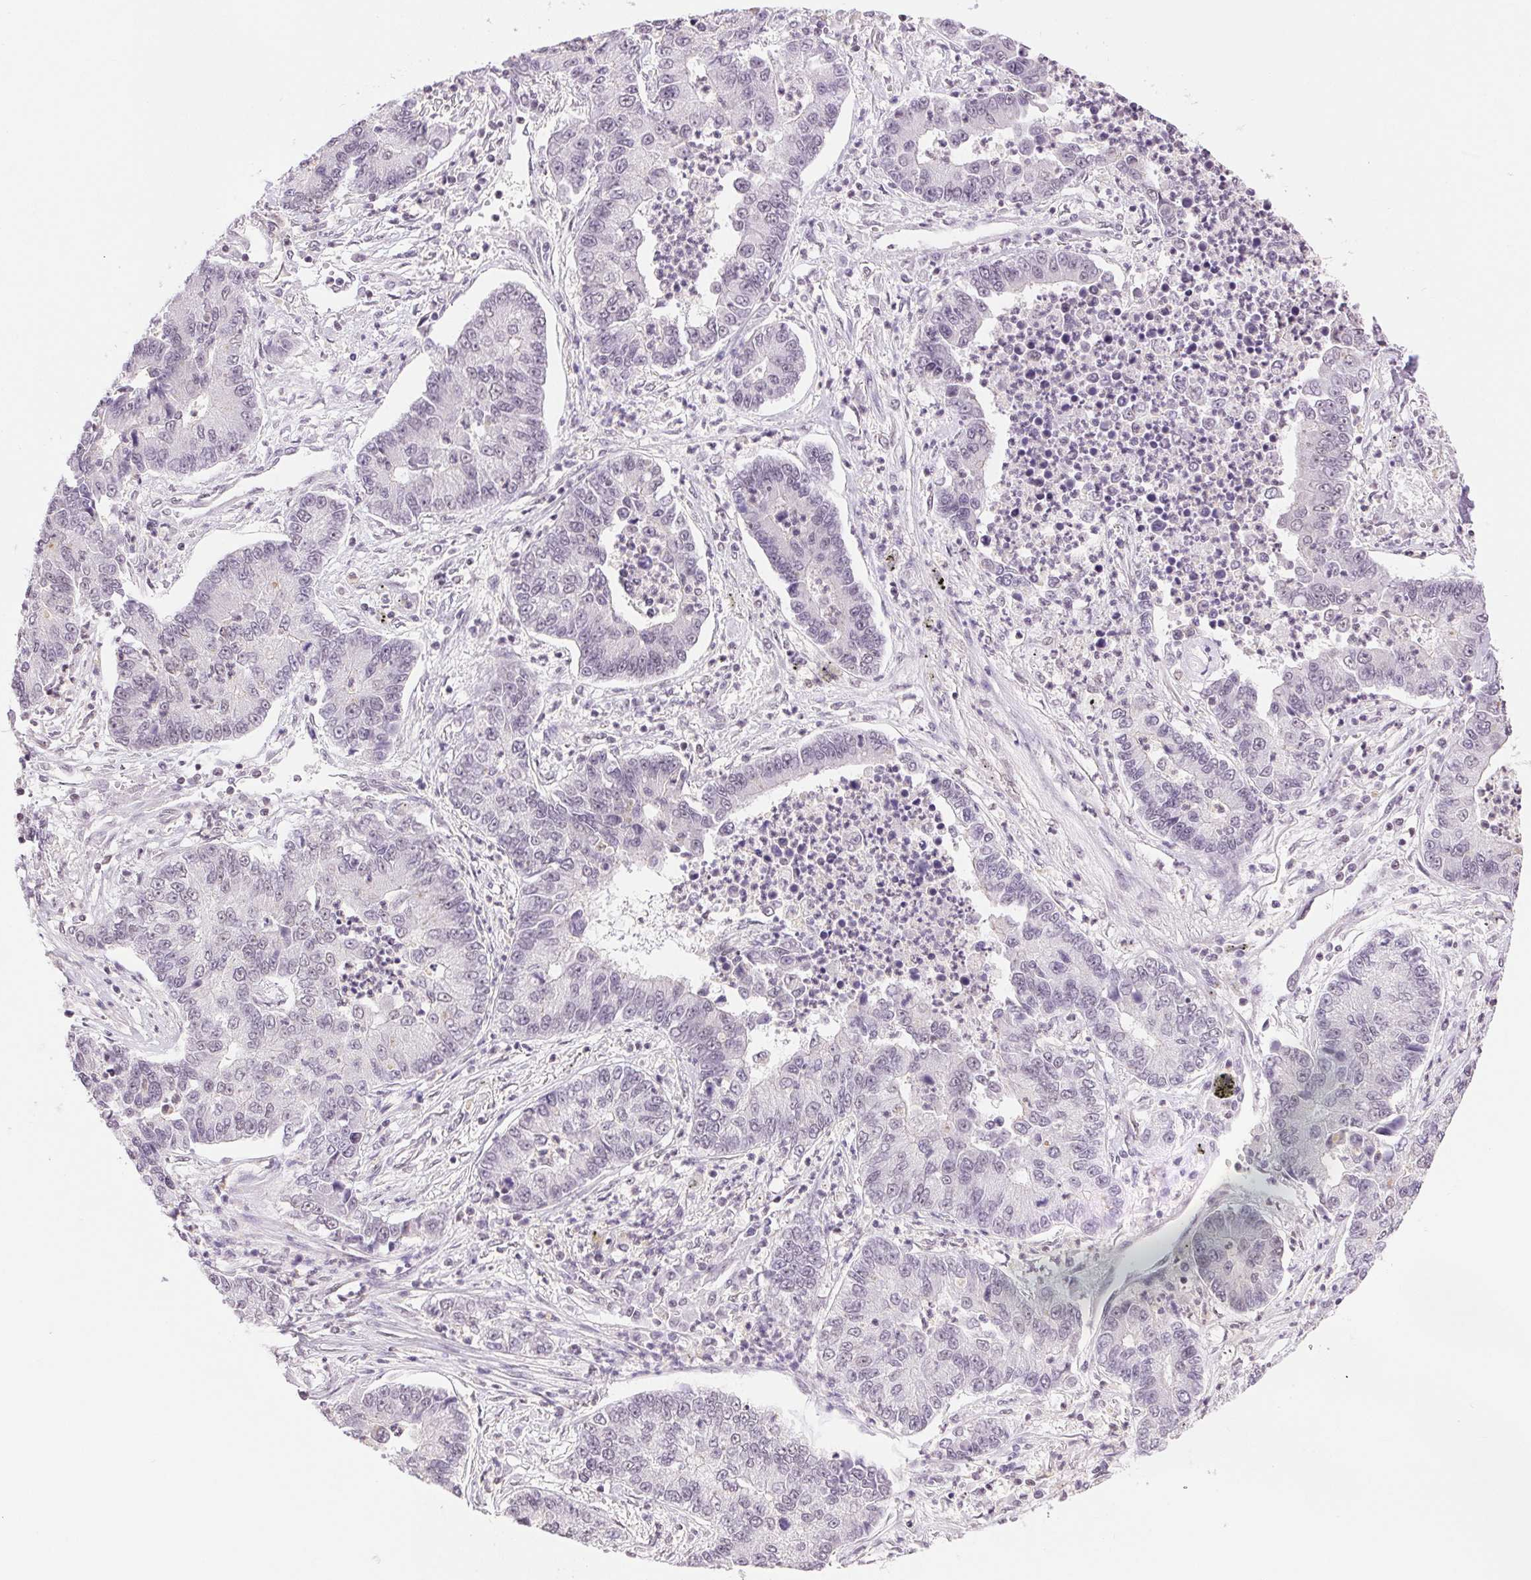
{"staining": {"intensity": "negative", "quantity": "none", "location": "none"}, "tissue": "lung cancer", "cell_type": "Tumor cells", "image_type": "cancer", "snomed": [{"axis": "morphology", "description": "Adenocarcinoma, NOS"}, {"axis": "topography", "description": "Lung"}], "caption": "The IHC histopathology image has no significant expression in tumor cells of adenocarcinoma (lung) tissue.", "gene": "RPRD1B", "patient": {"sex": "female", "age": 57}}